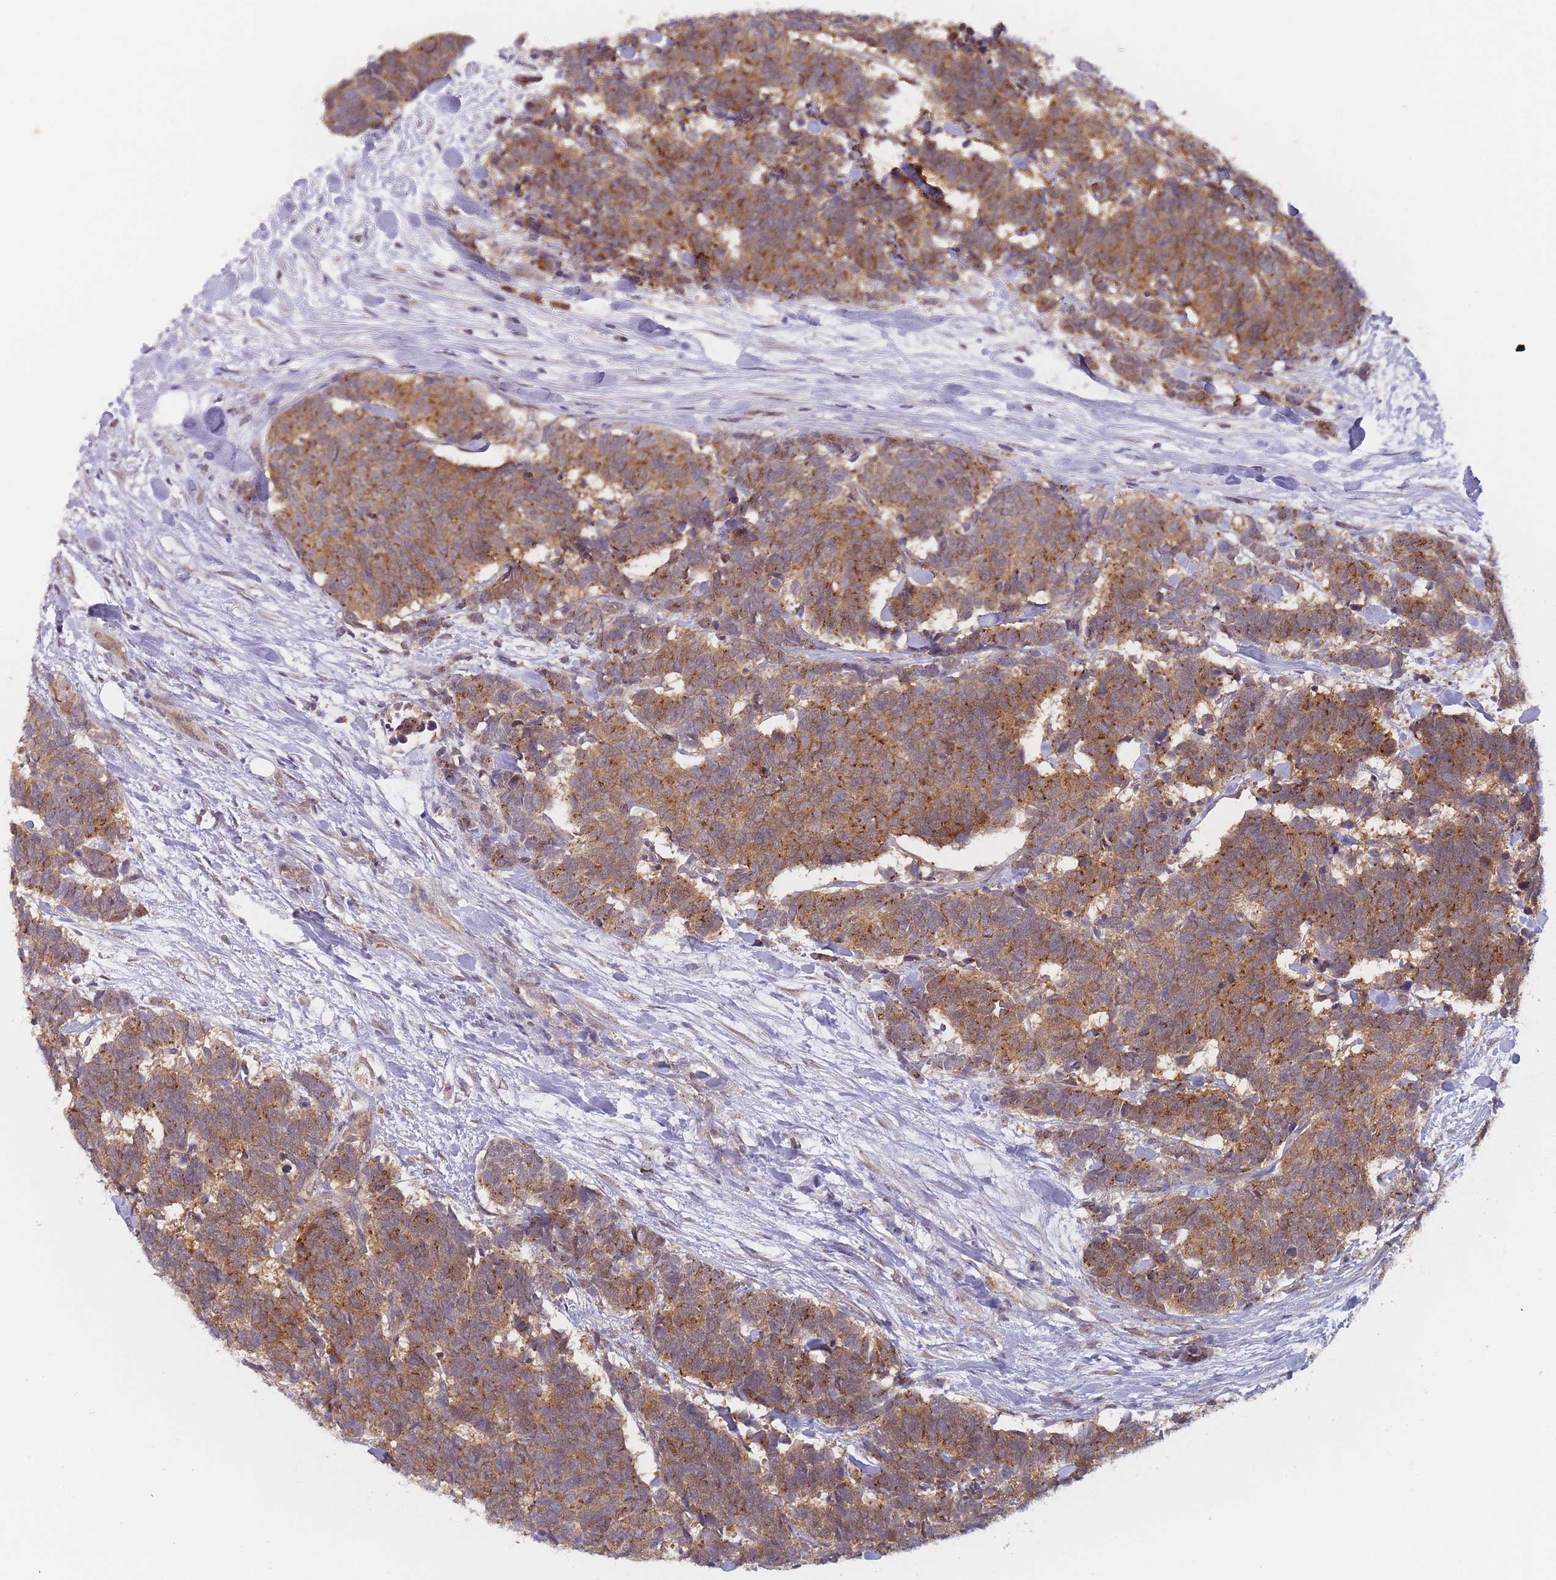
{"staining": {"intensity": "moderate", "quantity": ">75%", "location": "cytoplasmic/membranous"}, "tissue": "carcinoid", "cell_type": "Tumor cells", "image_type": "cancer", "snomed": [{"axis": "morphology", "description": "Carcinoma, NOS"}, {"axis": "morphology", "description": "Carcinoid, malignant, NOS"}, {"axis": "topography", "description": "Urinary bladder"}], "caption": "Carcinoma stained with a protein marker exhibits moderate staining in tumor cells.", "gene": "MRI1", "patient": {"sex": "male", "age": 57}}